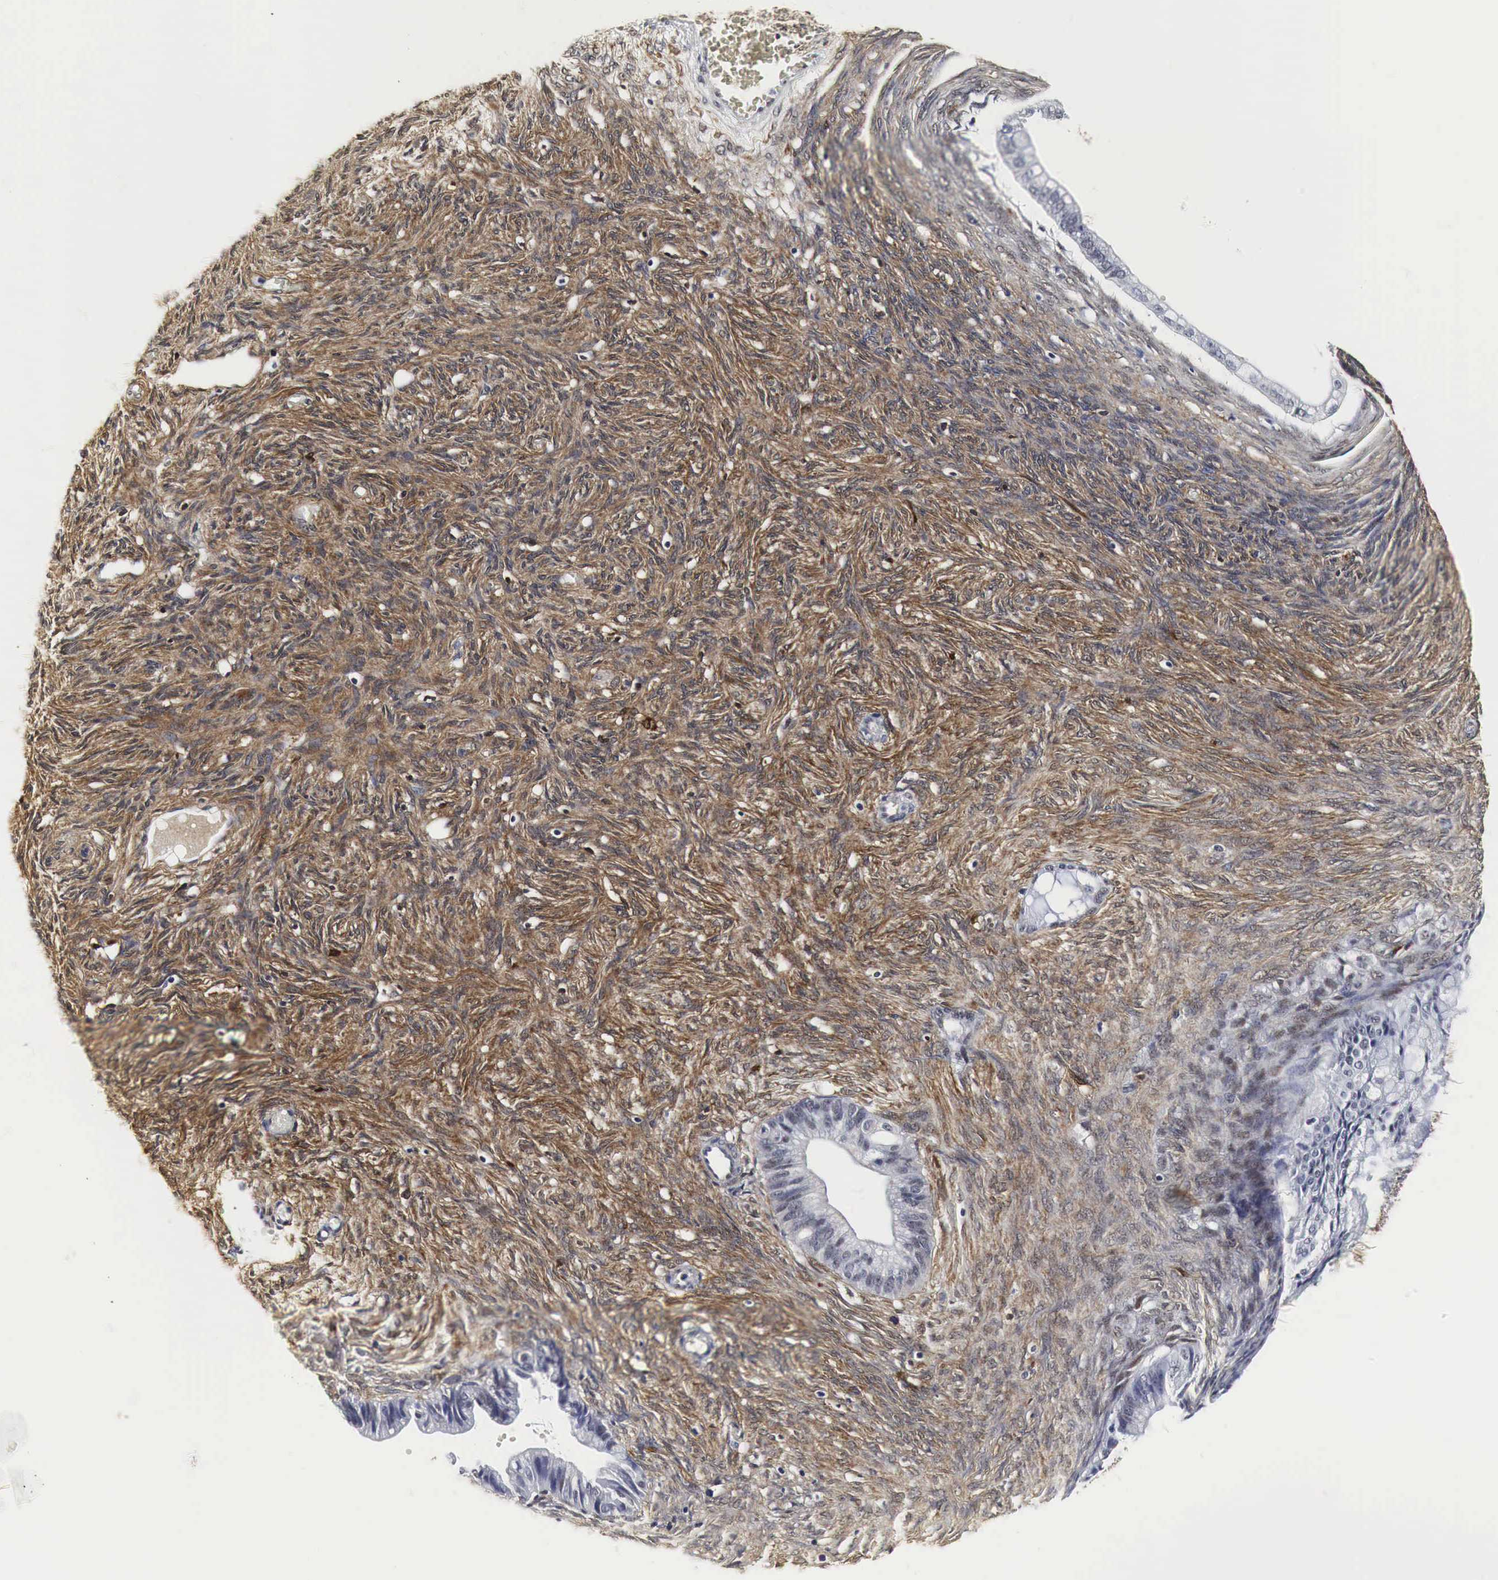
{"staining": {"intensity": "negative", "quantity": "none", "location": "none"}, "tissue": "ovarian cancer", "cell_type": "Tumor cells", "image_type": "cancer", "snomed": [{"axis": "morphology", "description": "Cystadenocarcinoma, mucinous, NOS"}, {"axis": "topography", "description": "Ovary"}], "caption": "Ovarian mucinous cystadenocarcinoma was stained to show a protein in brown. There is no significant positivity in tumor cells.", "gene": "SPIN1", "patient": {"sex": "female", "age": 57}}